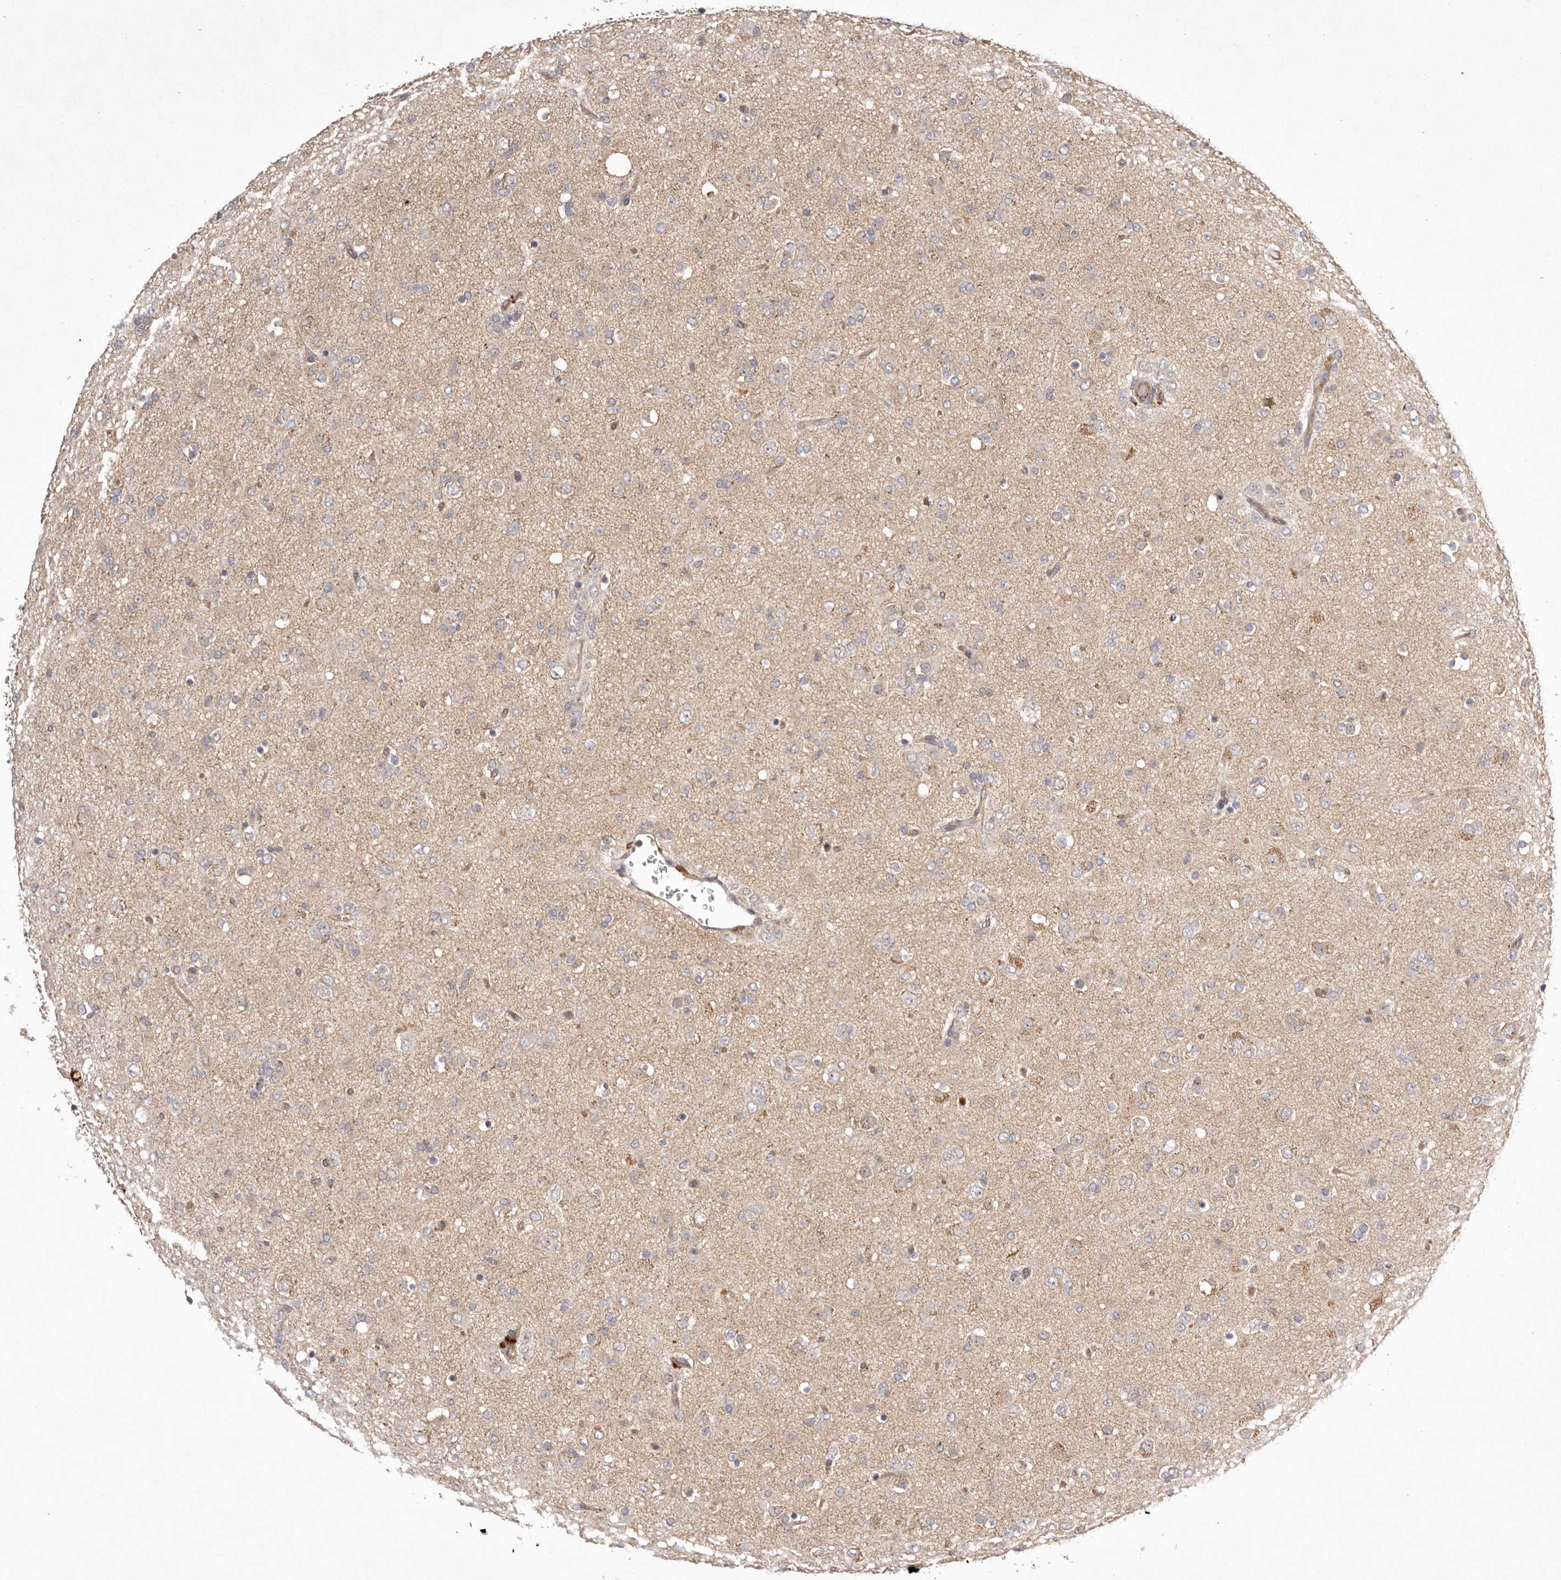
{"staining": {"intensity": "weak", "quantity": "<25%", "location": "cytoplasmic/membranous"}, "tissue": "glioma", "cell_type": "Tumor cells", "image_type": "cancer", "snomed": [{"axis": "morphology", "description": "Glioma, malignant, Low grade"}, {"axis": "topography", "description": "Brain"}], "caption": "Immunohistochemistry photomicrograph of neoplastic tissue: human glioma stained with DAB (3,3'-diaminobenzidine) exhibits no significant protein expression in tumor cells.", "gene": "UBR2", "patient": {"sex": "male", "age": 65}}